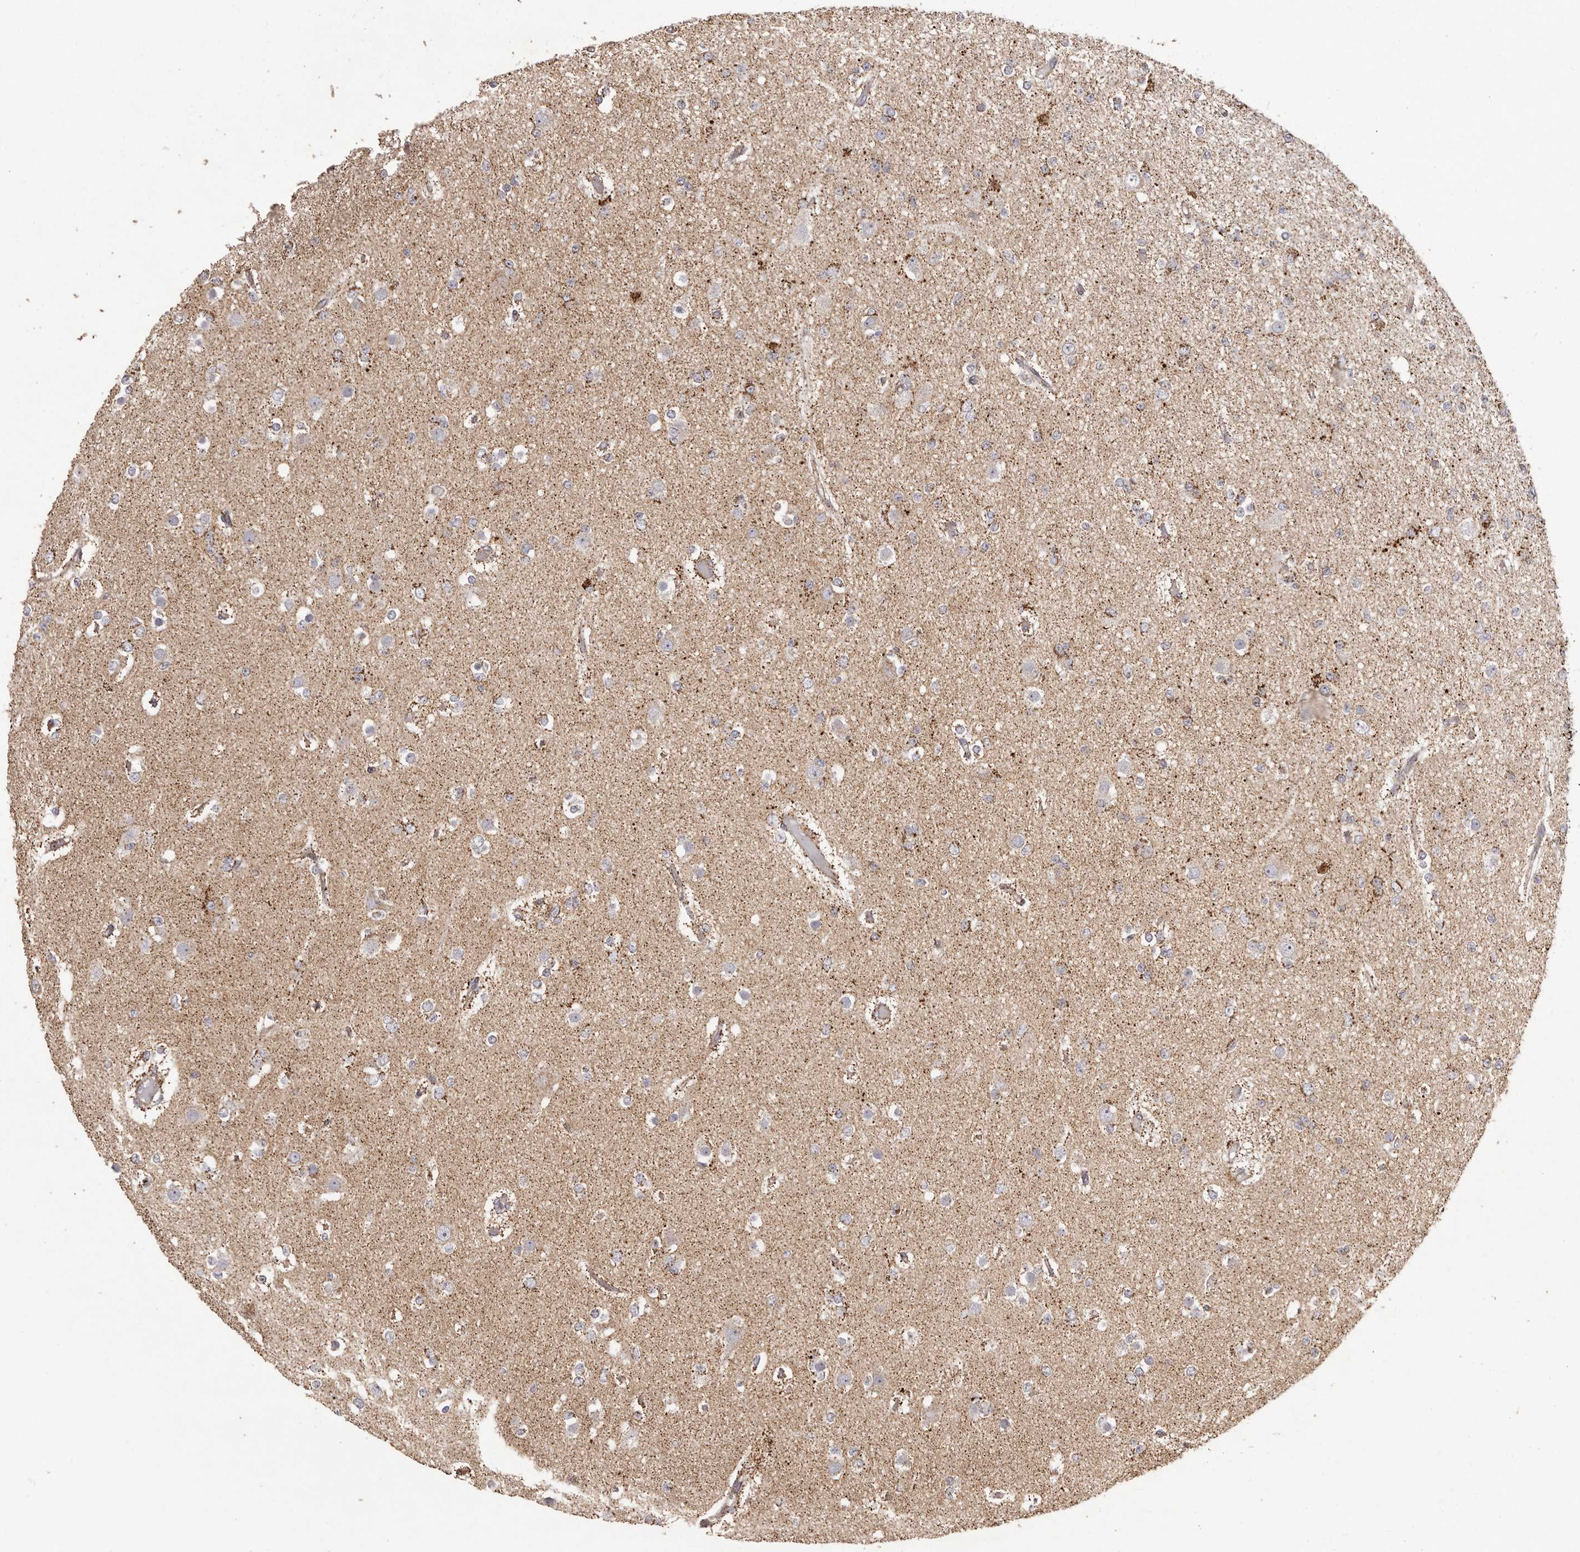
{"staining": {"intensity": "negative", "quantity": "none", "location": "none"}, "tissue": "glioma", "cell_type": "Tumor cells", "image_type": "cancer", "snomed": [{"axis": "morphology", "description": "Glioma, malignant, Low grade"}, {"axis": "topography", "description": "Brain"}], "caption": "High magnification brightfield microscopy of glioma stained with DAB (3,3'-diaminobenzidine) (brown) and counterstained with hematoxylin (blue): tumor cells show no significant staining.", "gene": "CHRM2", "patient": {"sex": "female", "age": 22}}